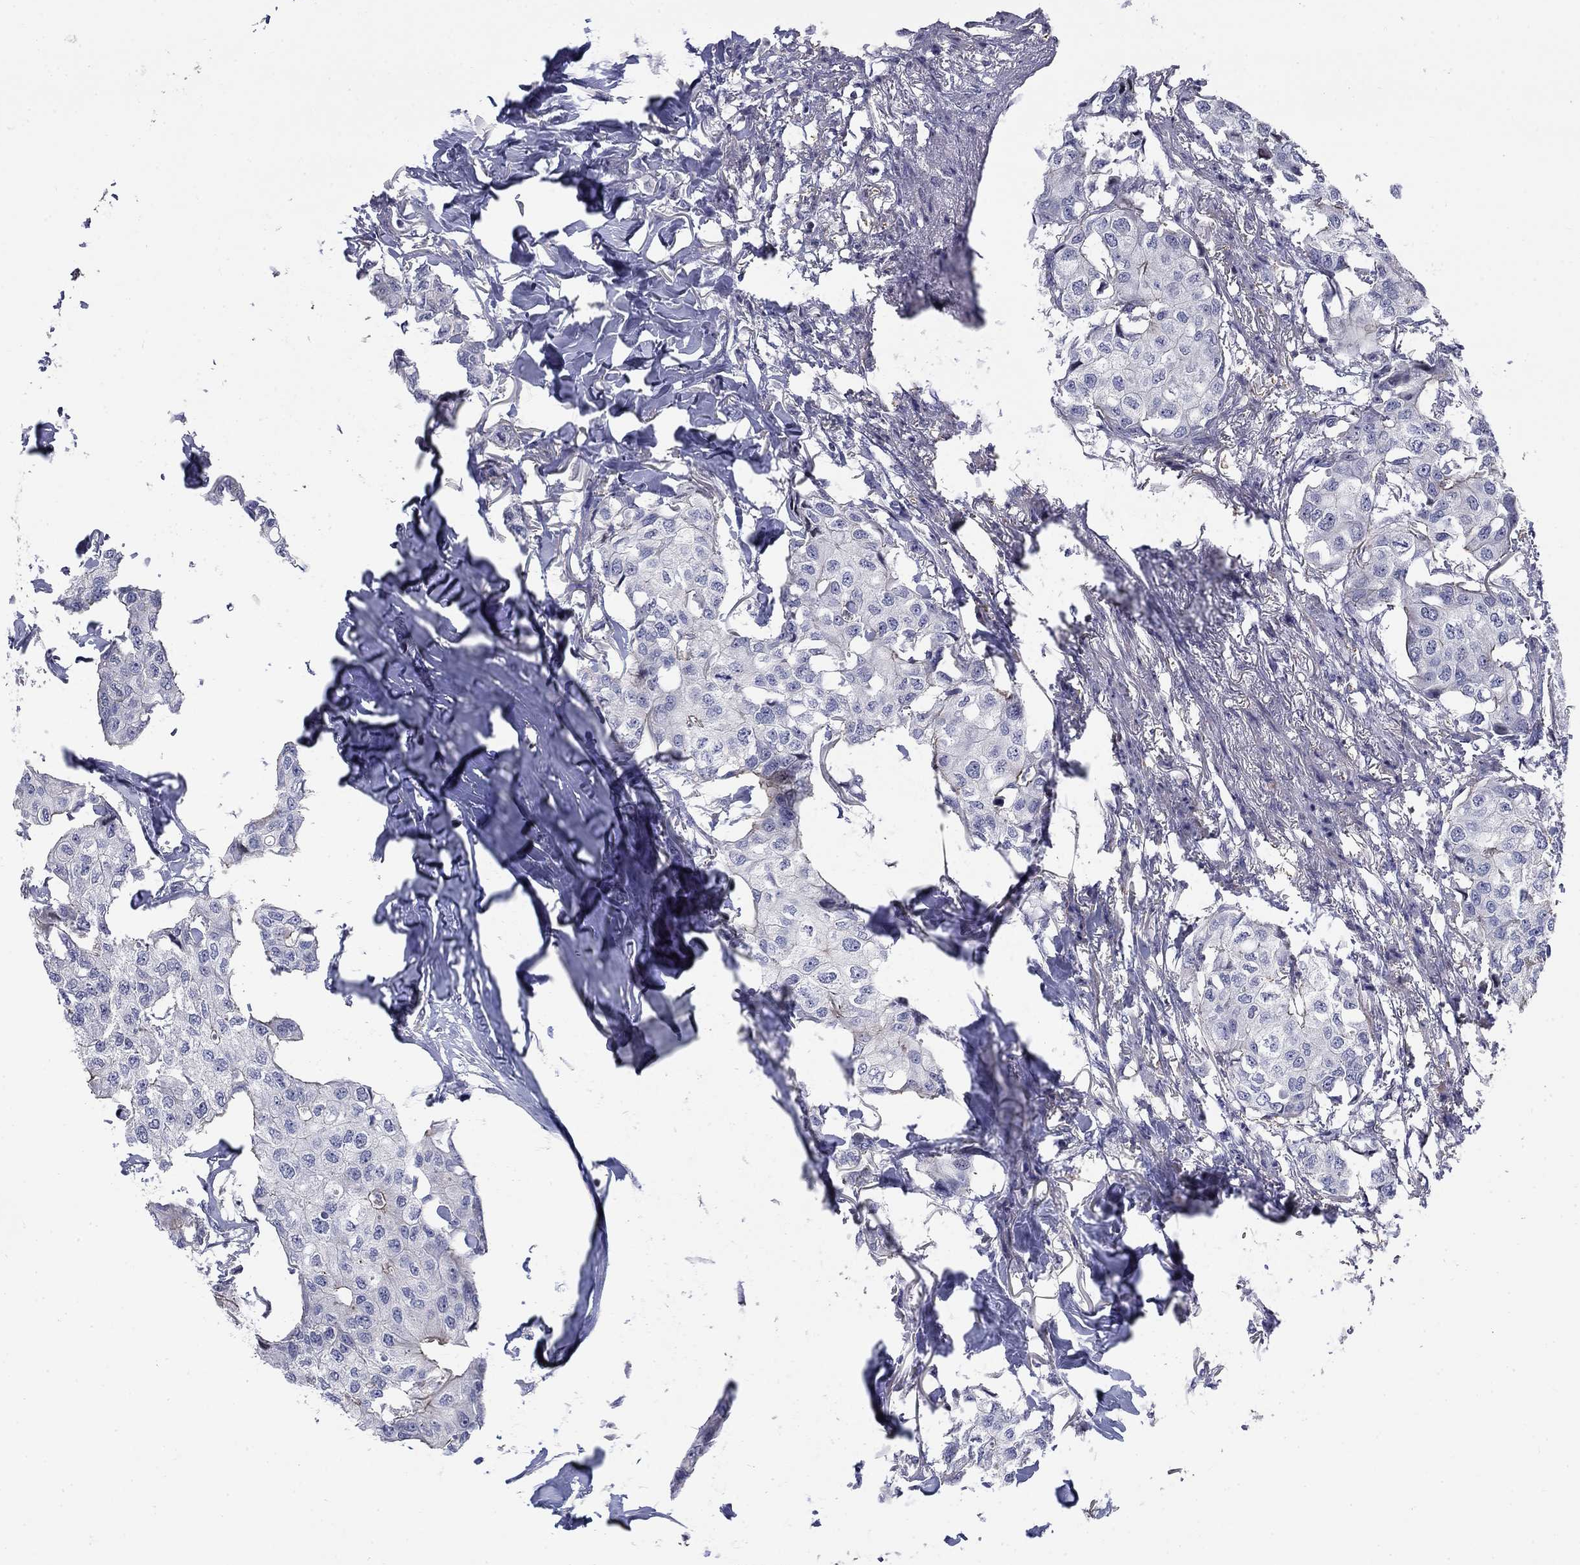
{"staining": {"intensity": "negative", "quantity": "none", "location": "none"}, "tissue": "breast cancer", "cell_type": "Tumor cells", "image_type": "cancer", "snomed": [{"axis": "morphology", "description": "Duct carcinoma"}, {"axis": "topography", "description": "Breast"}], "caption": "Immunohistochemical staining of breast cancer displays no significant expression in tumor cells.", "gene": "SLC1A1", "patient": {"sex": "female", "age": 80}}